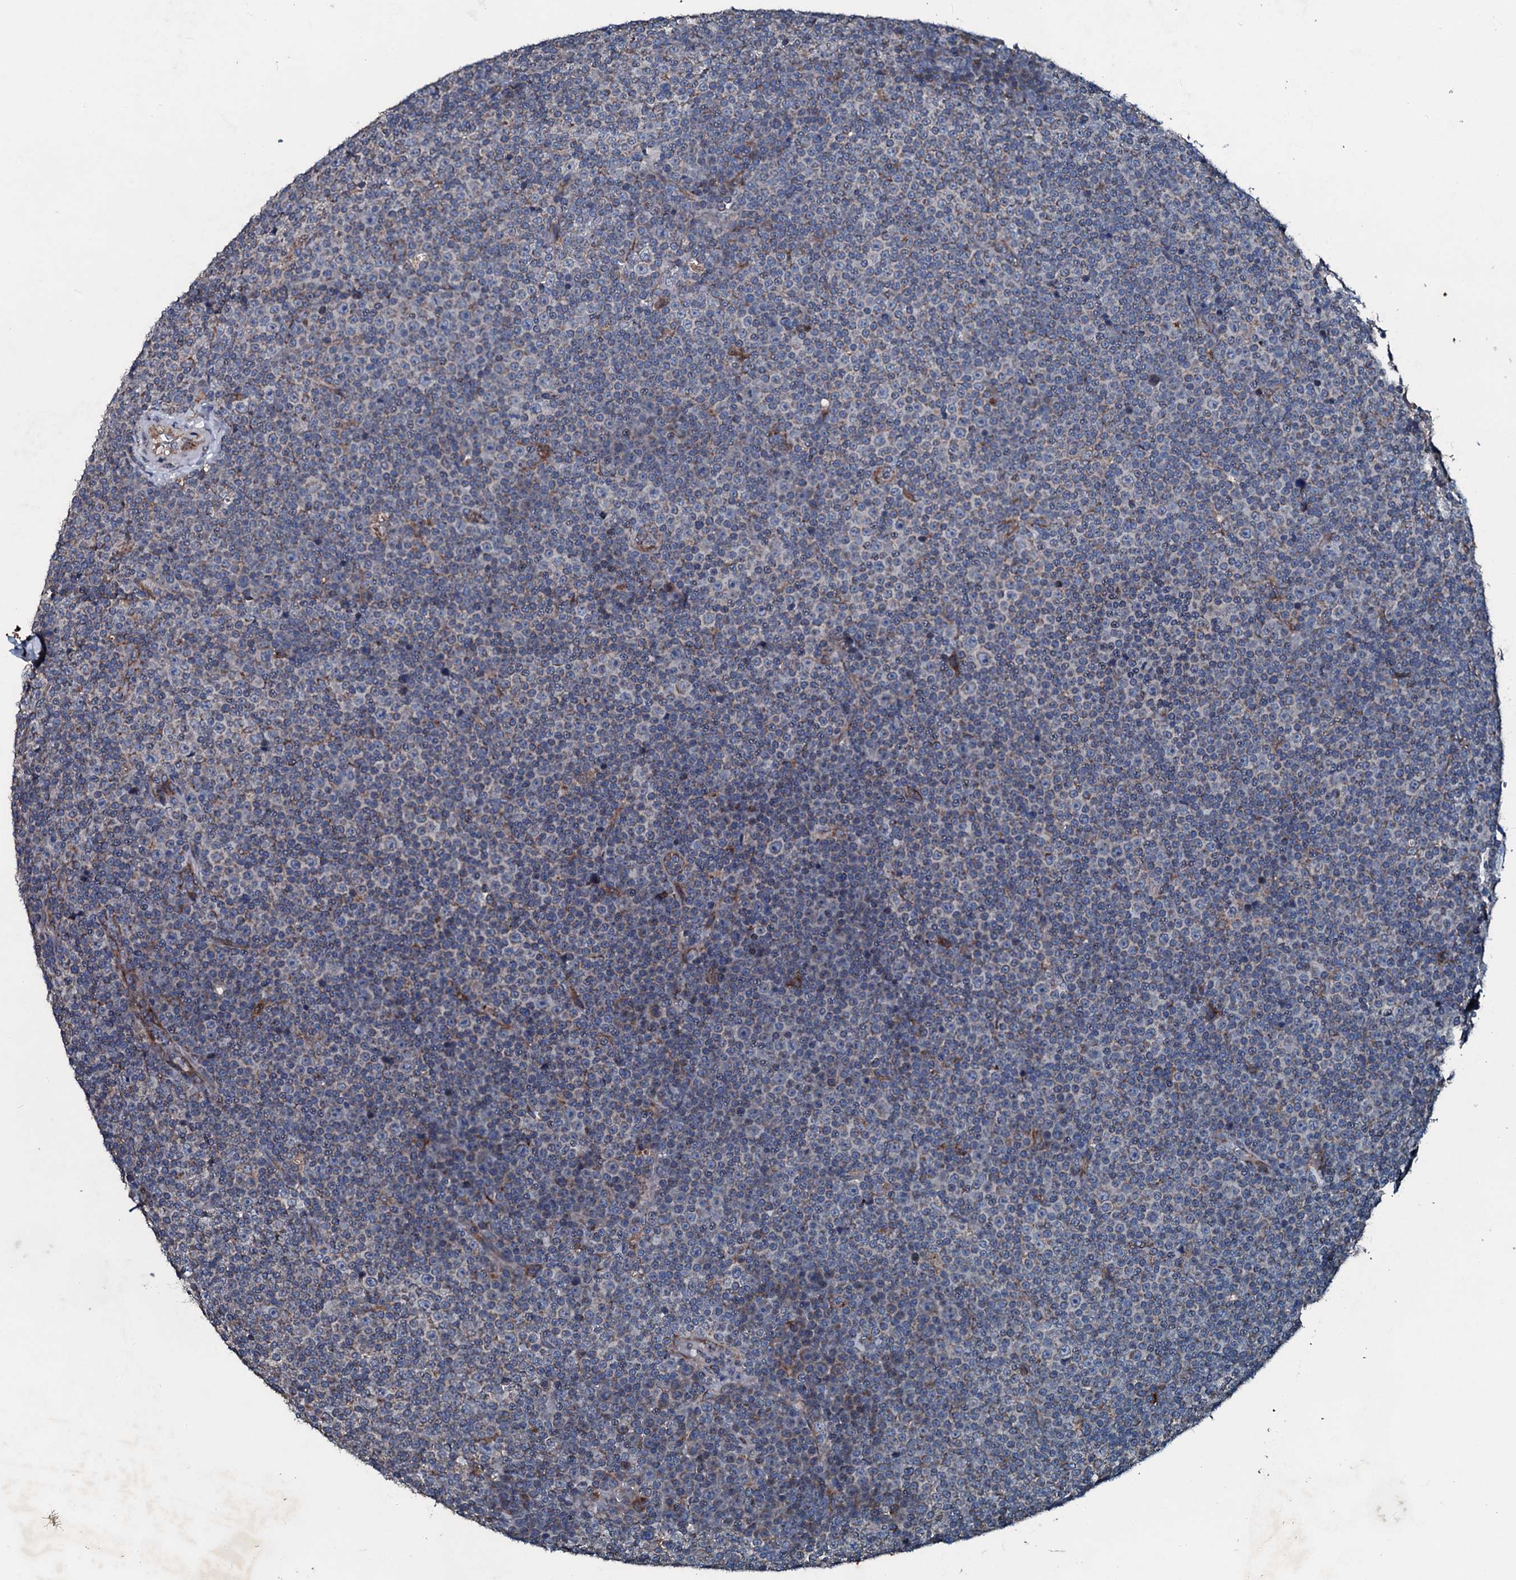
{"staining": {"intensity": "negative", "quantity": "none", "location": "none"}, "tissue": "lymphoma", "cell_type": "Tumor cells", "image_type": "cancer", "snomed": [{"axis": "morphology", "description": "Malignant lymphoma, non-Hodgkin's type, Low grade"}, {"axis": "topography", "description": "Lymph node"}], "caption": "IHC image of human lymphoma stained for a protein (brown), which exhibits no expression in tumor cells.", "gene": "ACSS3", "patient": {"sex": "female", "age": 67}}